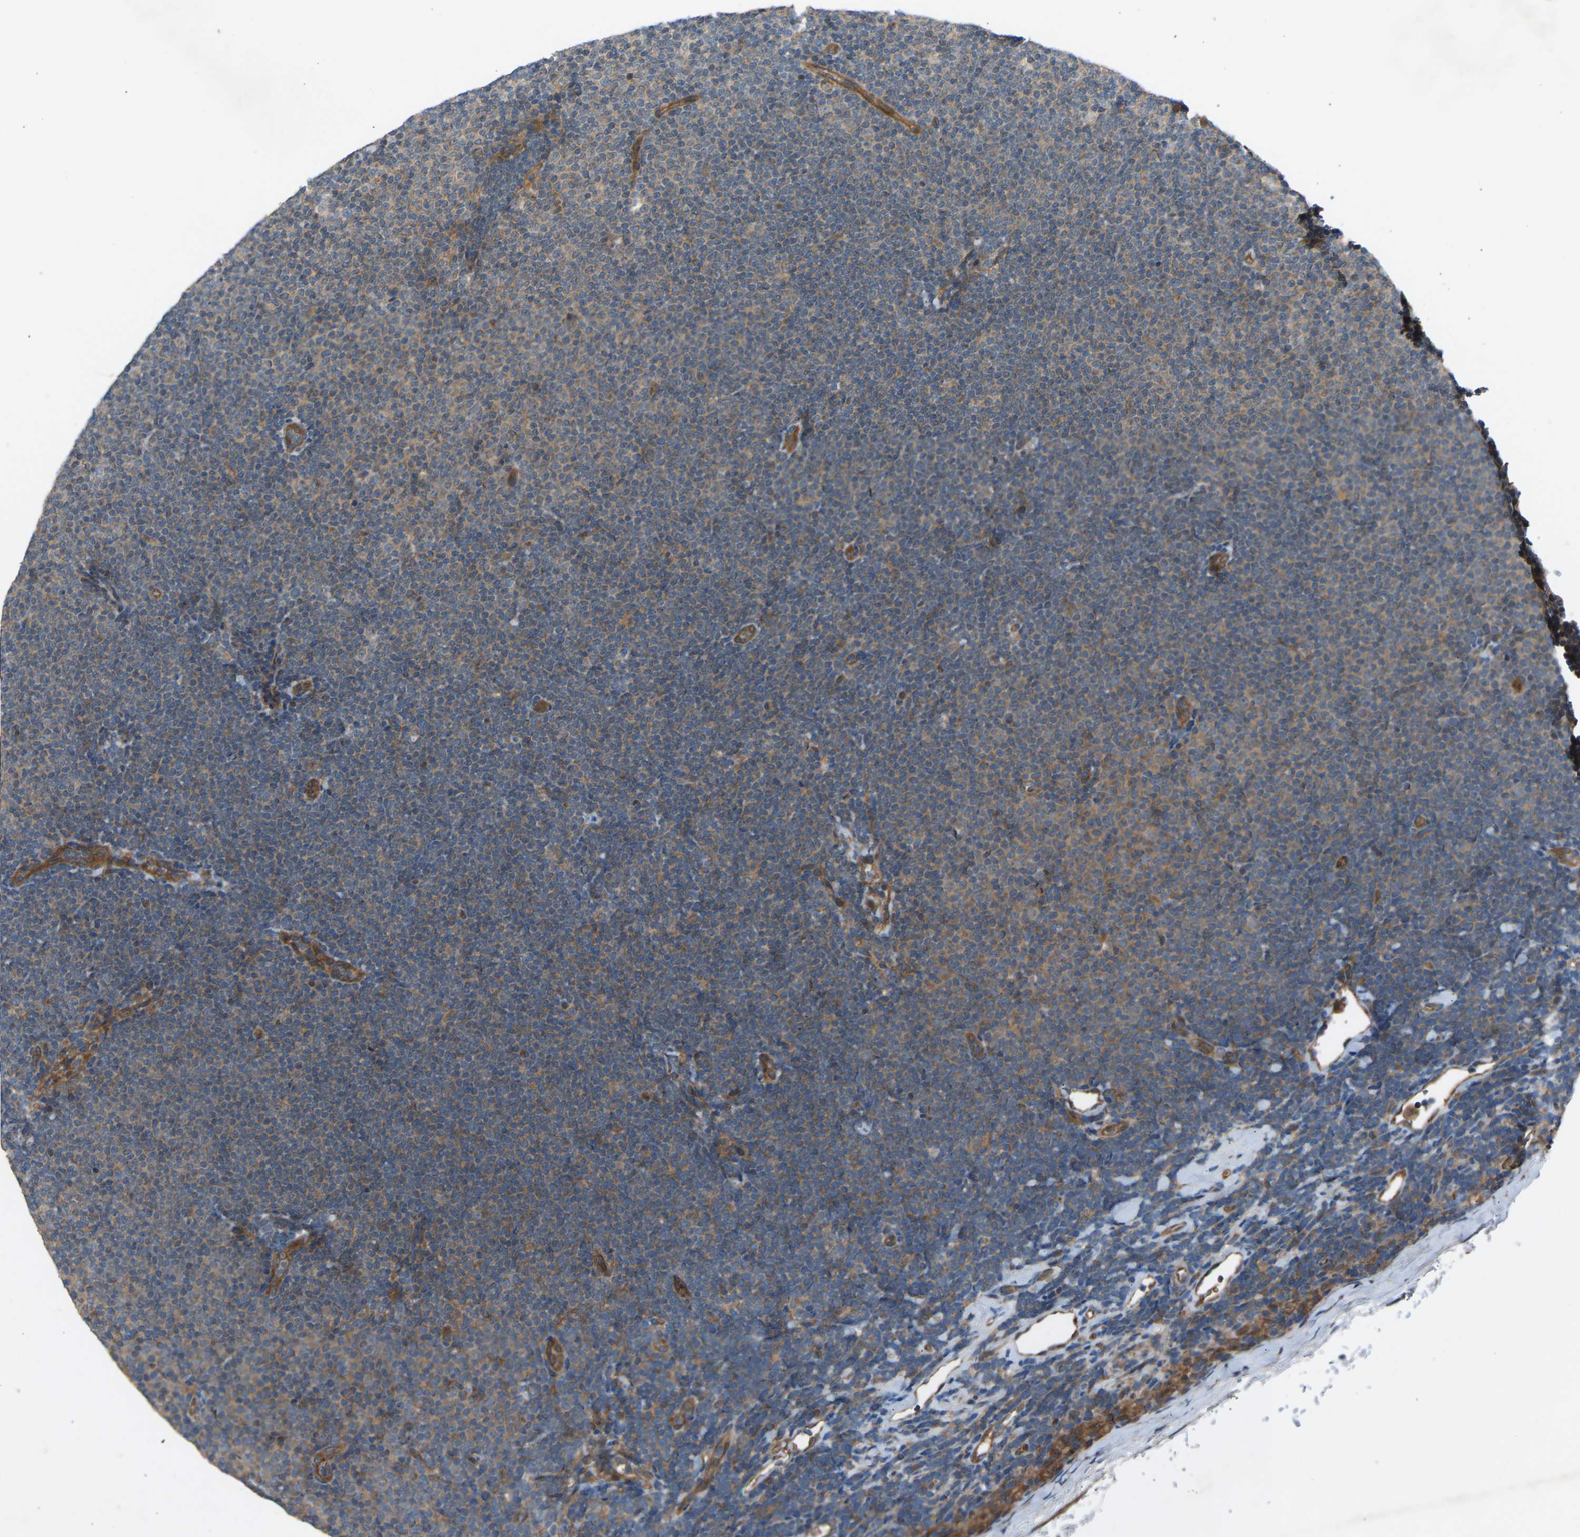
{"staining": {"intensity": "weak", "quantity": ">75%", "location": "cytoplasmic/membranous"}, "tissue": "lymphoma", "cell_type": "Tumor cells", "image_type": "cancer", "snomed": [{"axis": "morphology", "description": "Malignant lymphoma, non-Hodgkin's type, Low grade"}, {"axis": "topography", "description": "Lymph node"}], "caption": "This photomicrograph displays immunohistochemistry staining of human malignant lymphoma, non-Hodgkin's type (low-grade), with low weak cytoplasmic/membranous expression in approximately >75% of tumor cells.", "gene": "GAS2L1", "patient": {"sex": "female", "age": 53}}